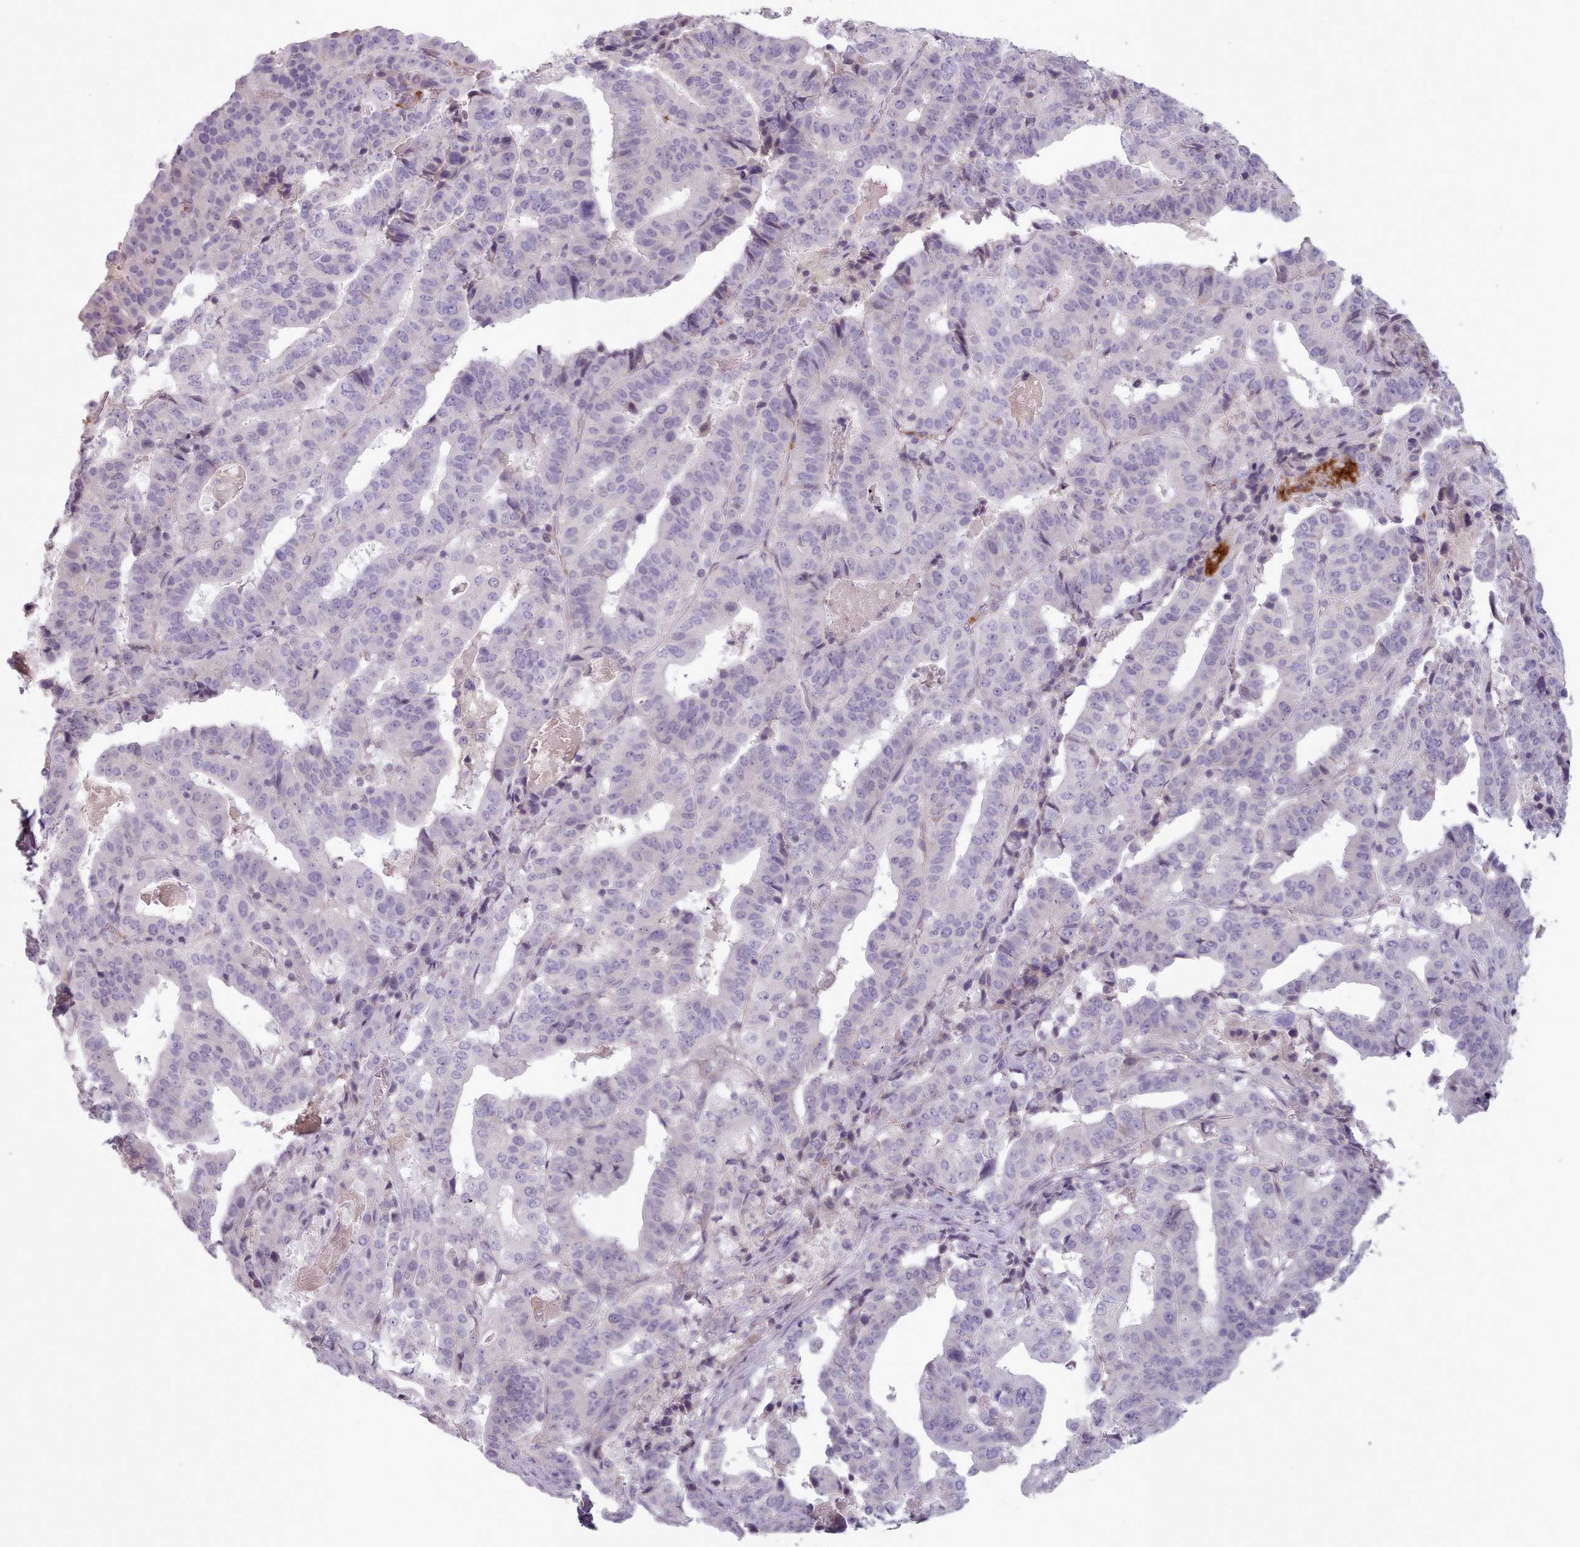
{"staining": {"intensity": "negative", "quantity": "none", "location": "none"}, "tissue": "stomach cancer", "cell_type": "Tumor cells", "image_type": "cancer", "snomed": [{"axis": "morphology", "description": "Adenocarcinoma, NOS"}, {"axis": "topography", "description": "Stomach"}], "caption": "This is an IHC photomicrograph of human stomach cancer (adenocarcinoma). There is no staining in tumor cells.", "gene": "LAPTM5", "patient": {"sex": "male", "age": 48}}